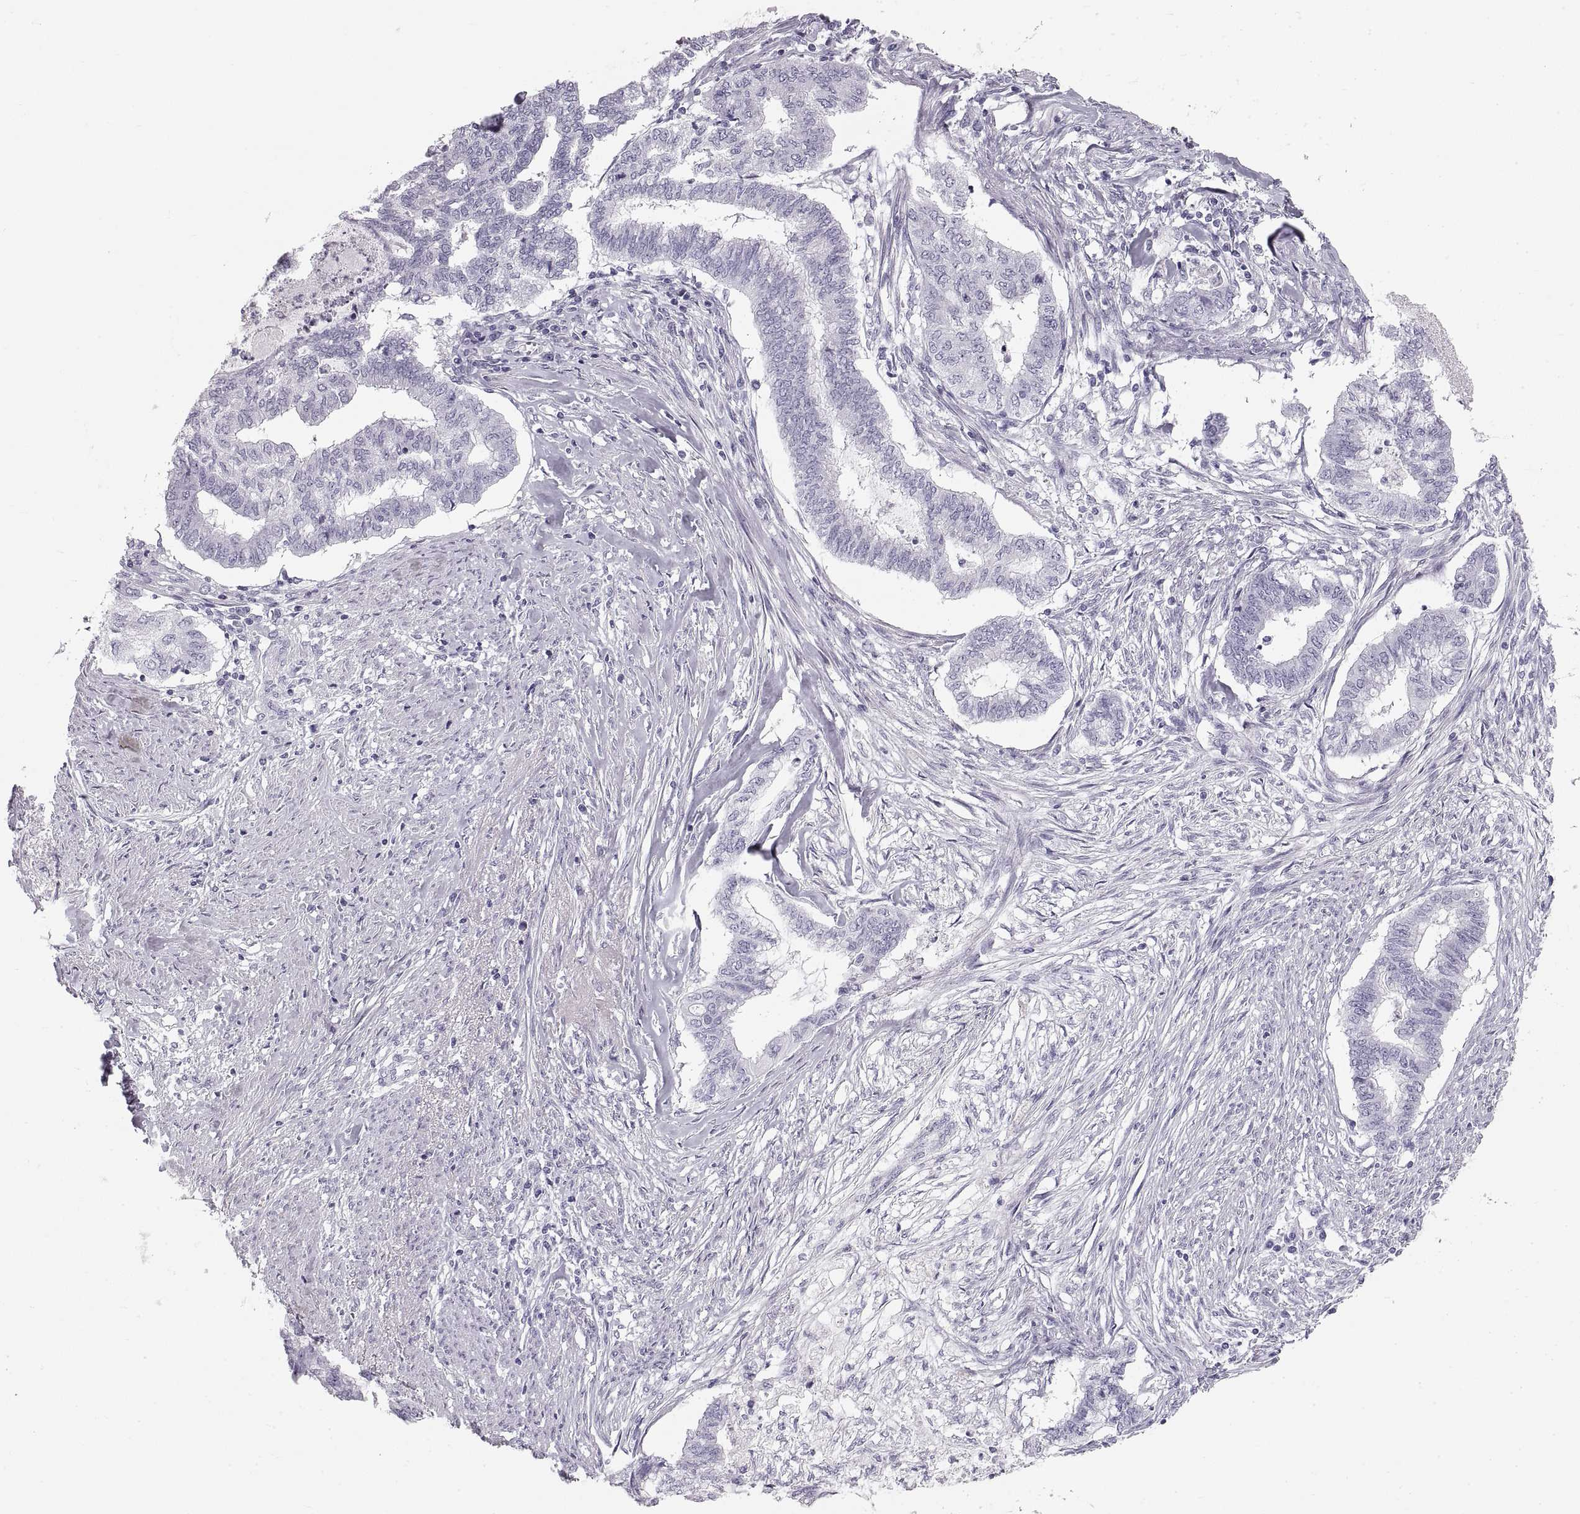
{"staining": {"intensity": "negative", "quantity": "none", "location": "none"}, "tissue": "endometrial cancer", "cell_type": "Tumor cells", "image_type": "cancer", "snomed": [{"axis": "morphology", "description": "Adenocarcinoma, NOS"}, {"axis": "topography", "description": "Endometrium"}], "caption": "Histopathology image shows no protein staining in tumor cells of endometrial cancer tissue.", "gene": "CRYAA", "patient": {"sex": "female", "age": 79}}